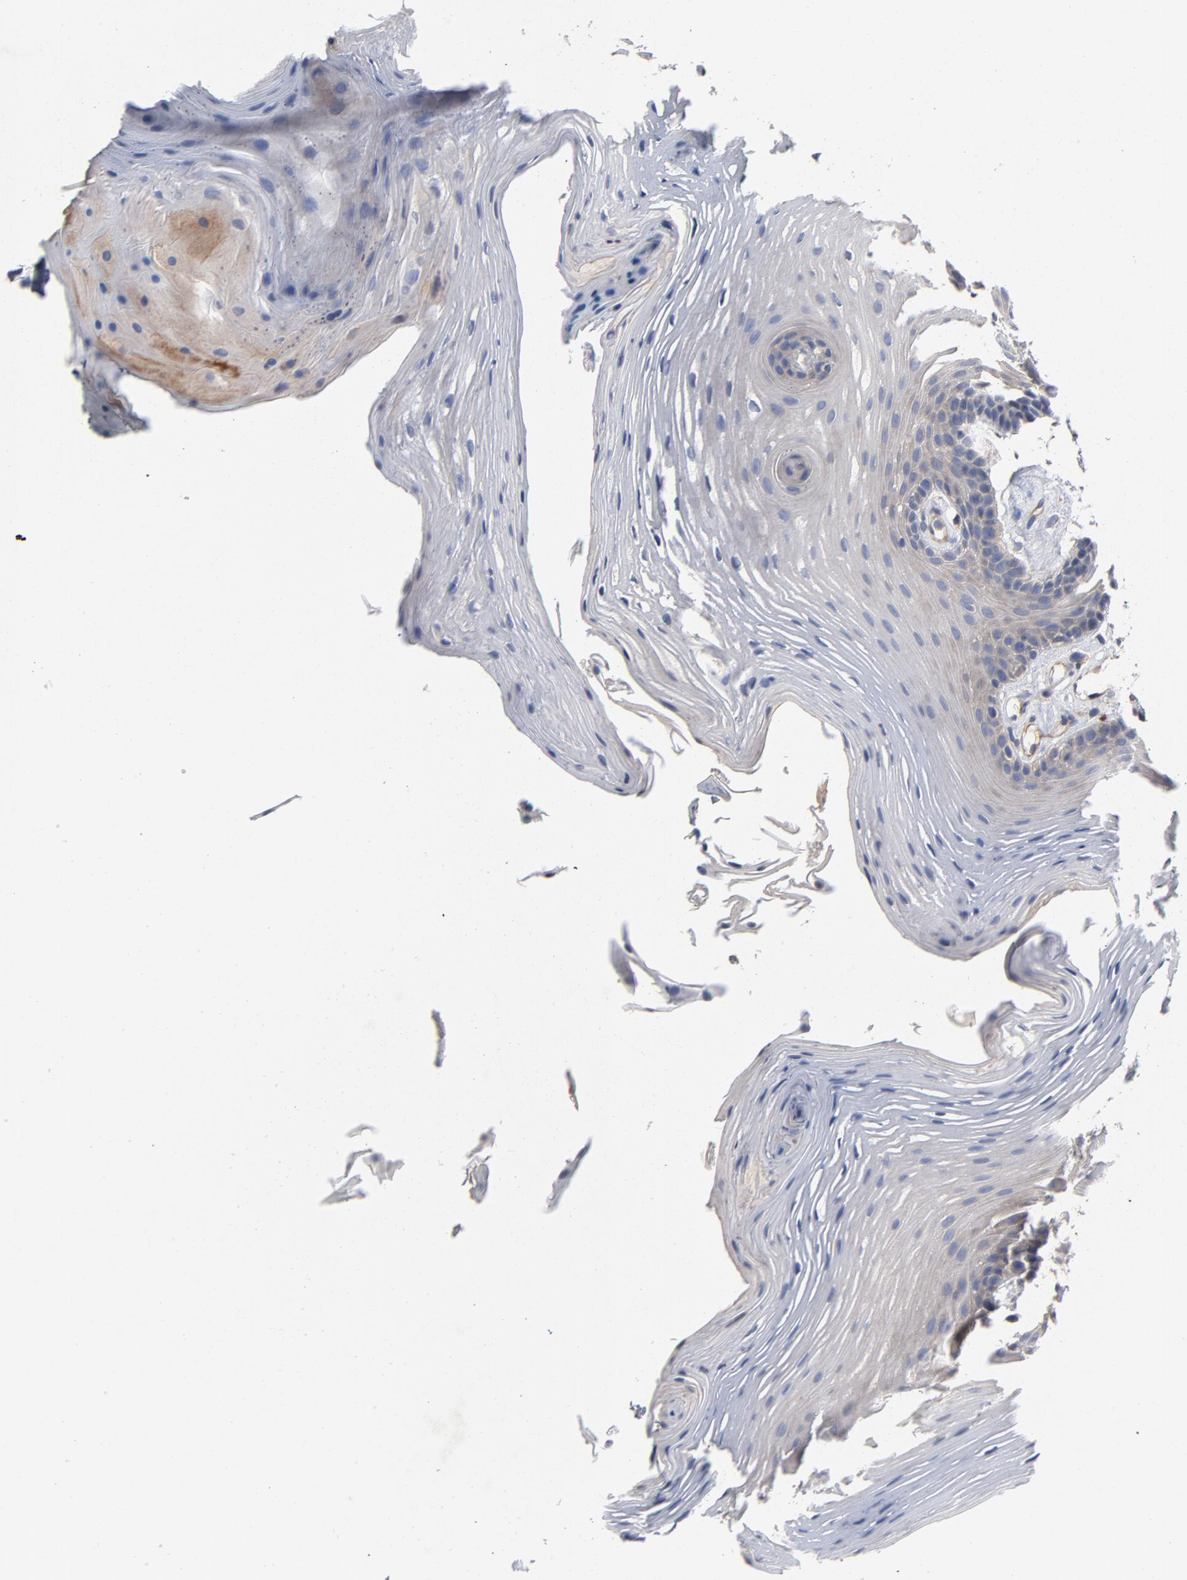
{"staining": {"intensity": "weak", "quantity": "<25%", "location": "cytoplasmic/membranous"}, "tissue": "oral mucosa", "cell_type": "Squamous epithelial cells", "image_type": "normal", "snomed": [{"axis": "morphology", "description": "Normal tissue, NOS"}, {"axis": "topography", "description": "Oral tissue"}], "caption": "Squamous epithelial cells show no significant expression in normal oral mucosa. (Brightfield microscopy of DAB immunohistochemistry (IHC) at high magnification).", "gene": "CCDC134", "patient": {"sex": "male", "age": 62}}